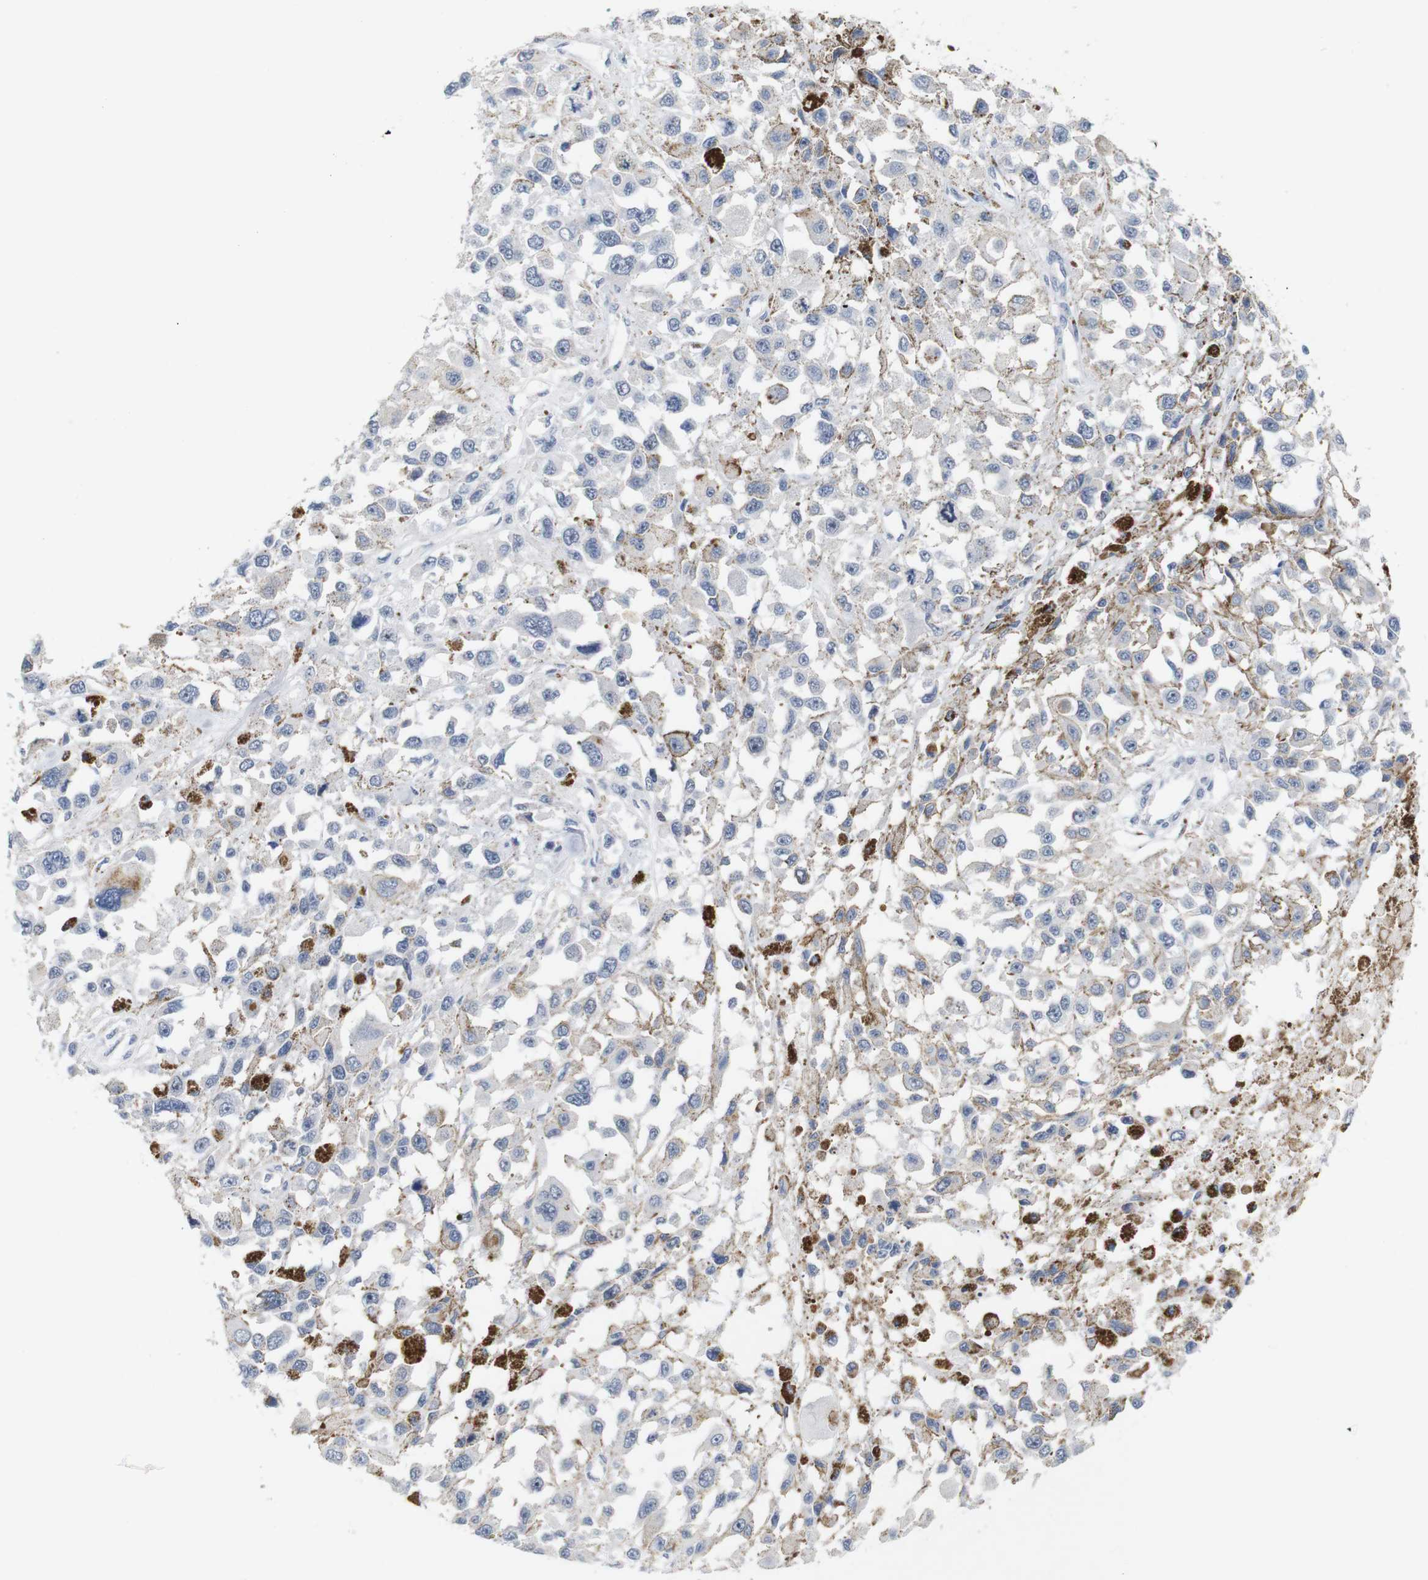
{"staining": {"intensity": "moderate", "quantity": "<25%", "location": "cytoplasmic/membranous"}, "tissue": "melanoma", "cell_type": "Tumor cells", "image_type": "cancer", "snomed": [{"axis": "morphology", "description": "Malignant melanoma, Metastatic site"}, {"axis": "topography", "description": "Lymph node"}], "caption": "Immunohistochemistry photomicrograph of human malignant melanoma (metastatic site) stained for a protein (brown), which shows low levels of moderate cytoplasmic/membranous expression in about <25% of tumor cells.", "gene": "CYB561", "patient": {"sex": "male", "age": 59}}